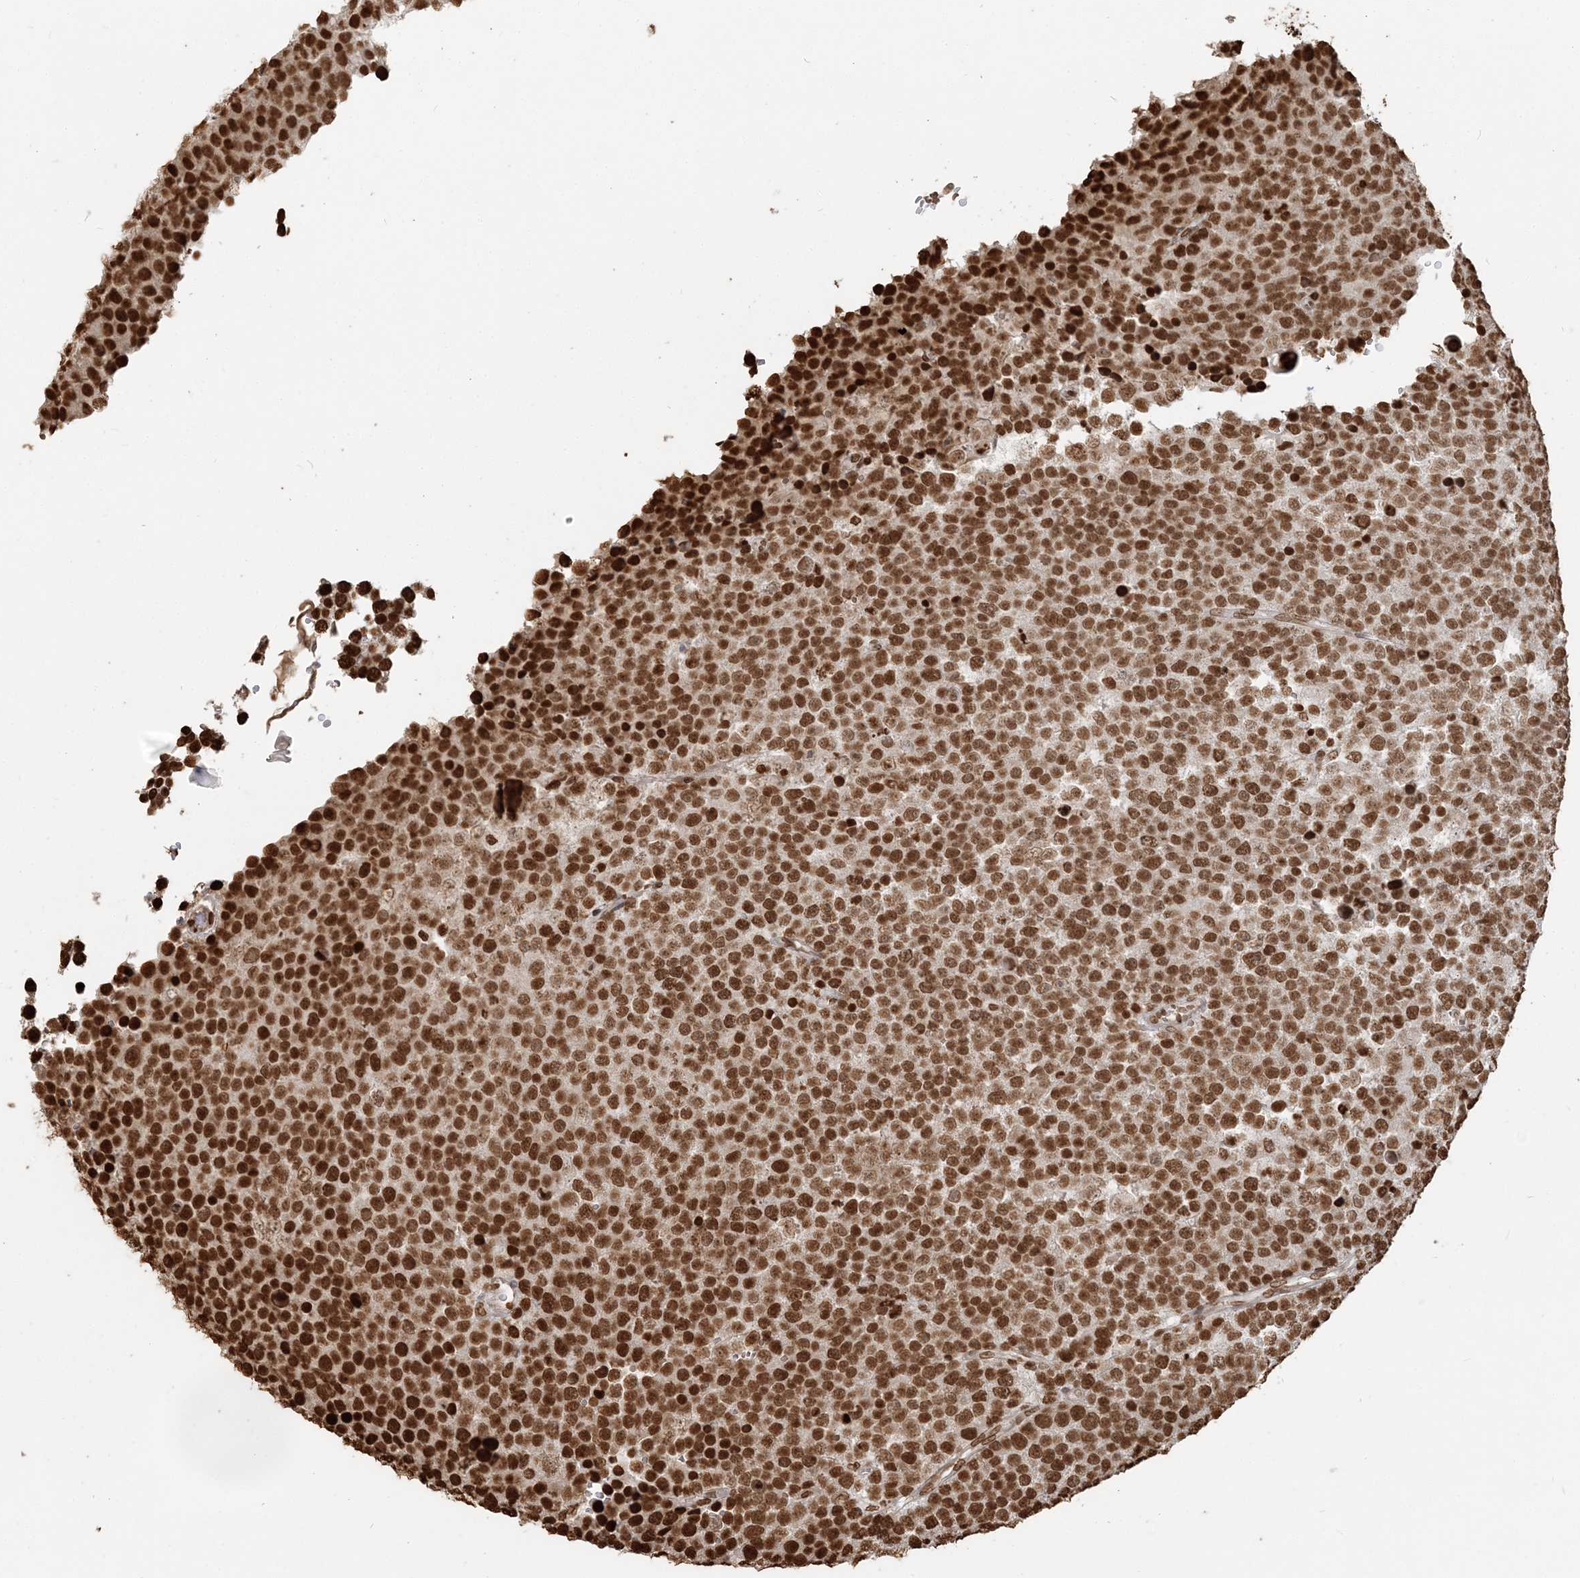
{"staining": {"intensity": "moderate", "quantity": ">75%", "location": "nuclear"}, "tissue": "testis cancer", "cell_type": "Tumor cells", "image_type": "cancer", "snomed": [{"axis": "morphology", "description": "Seminoma, NOS"}, {"axis": "topography", "description": "Testis"}], "caption": "This is a photomicrograph of immunohistochemistry (IHC) staining of testis cancer, which shows moderate positivity in the nuclear of tumor cells.", "gene": "H3-3B", "patient": {"sex": "male", "age": 71}}